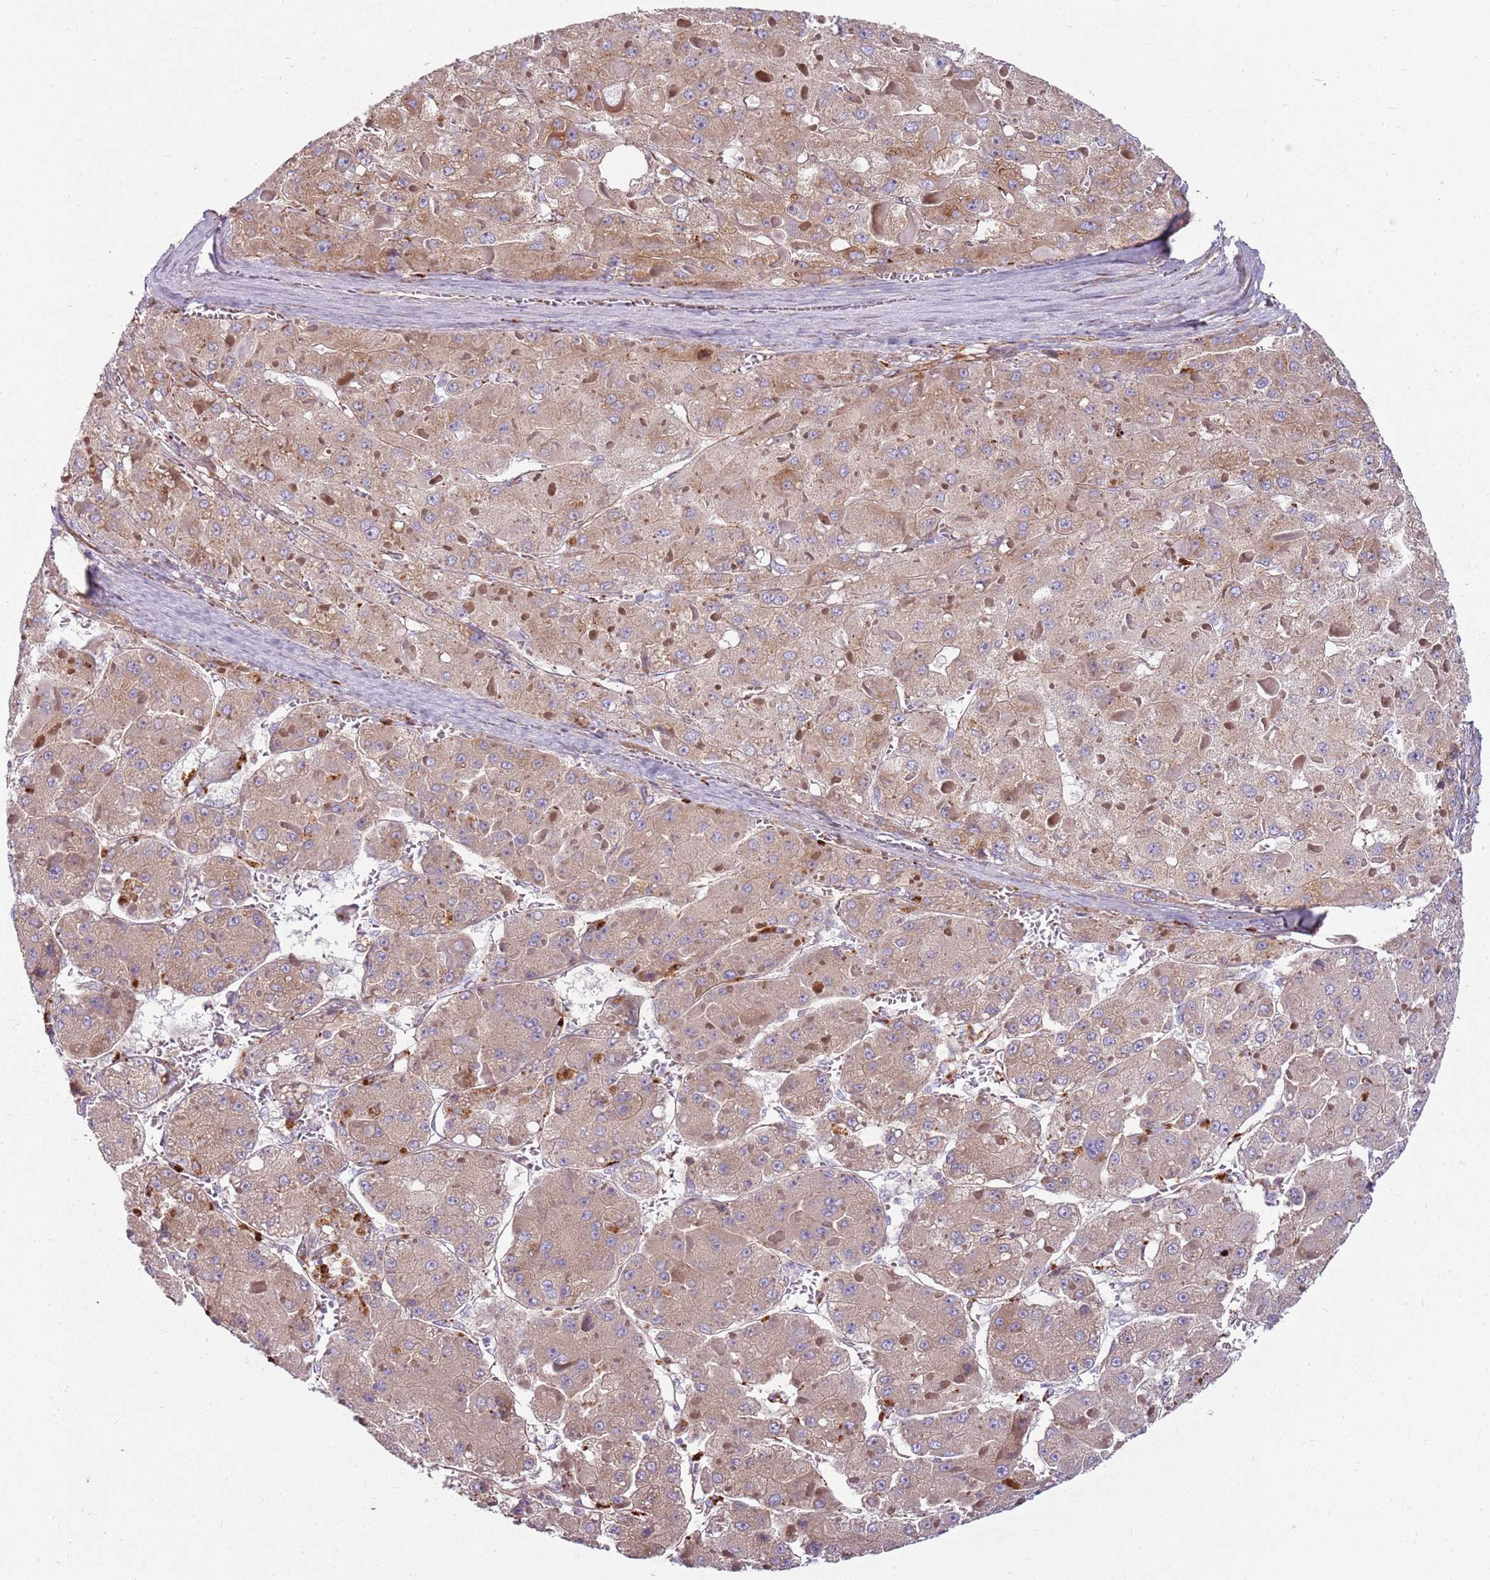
{"staining": {"intensity": "weak", "quantity": ">75%", "location": "cytoplasmic/membranous"}, "tissue": "liver cancer", "cell_type": "Tumor cells", "image_type": "cancer", "snomed": [{"axis": "morphology", "description": "Carcinoma, Hepatocellular, NOS"}, {"axis": "topography", "description": "Liver"}], "caption": "This histopathology image exhibits immunohistochemistry (IHC) staining of human liver cancer, with low weak cytoplasmic/membranous staining in about >75% of tumor cells.", "gene": "EMC1", "patient": {"sex": "female", "age": 73}}